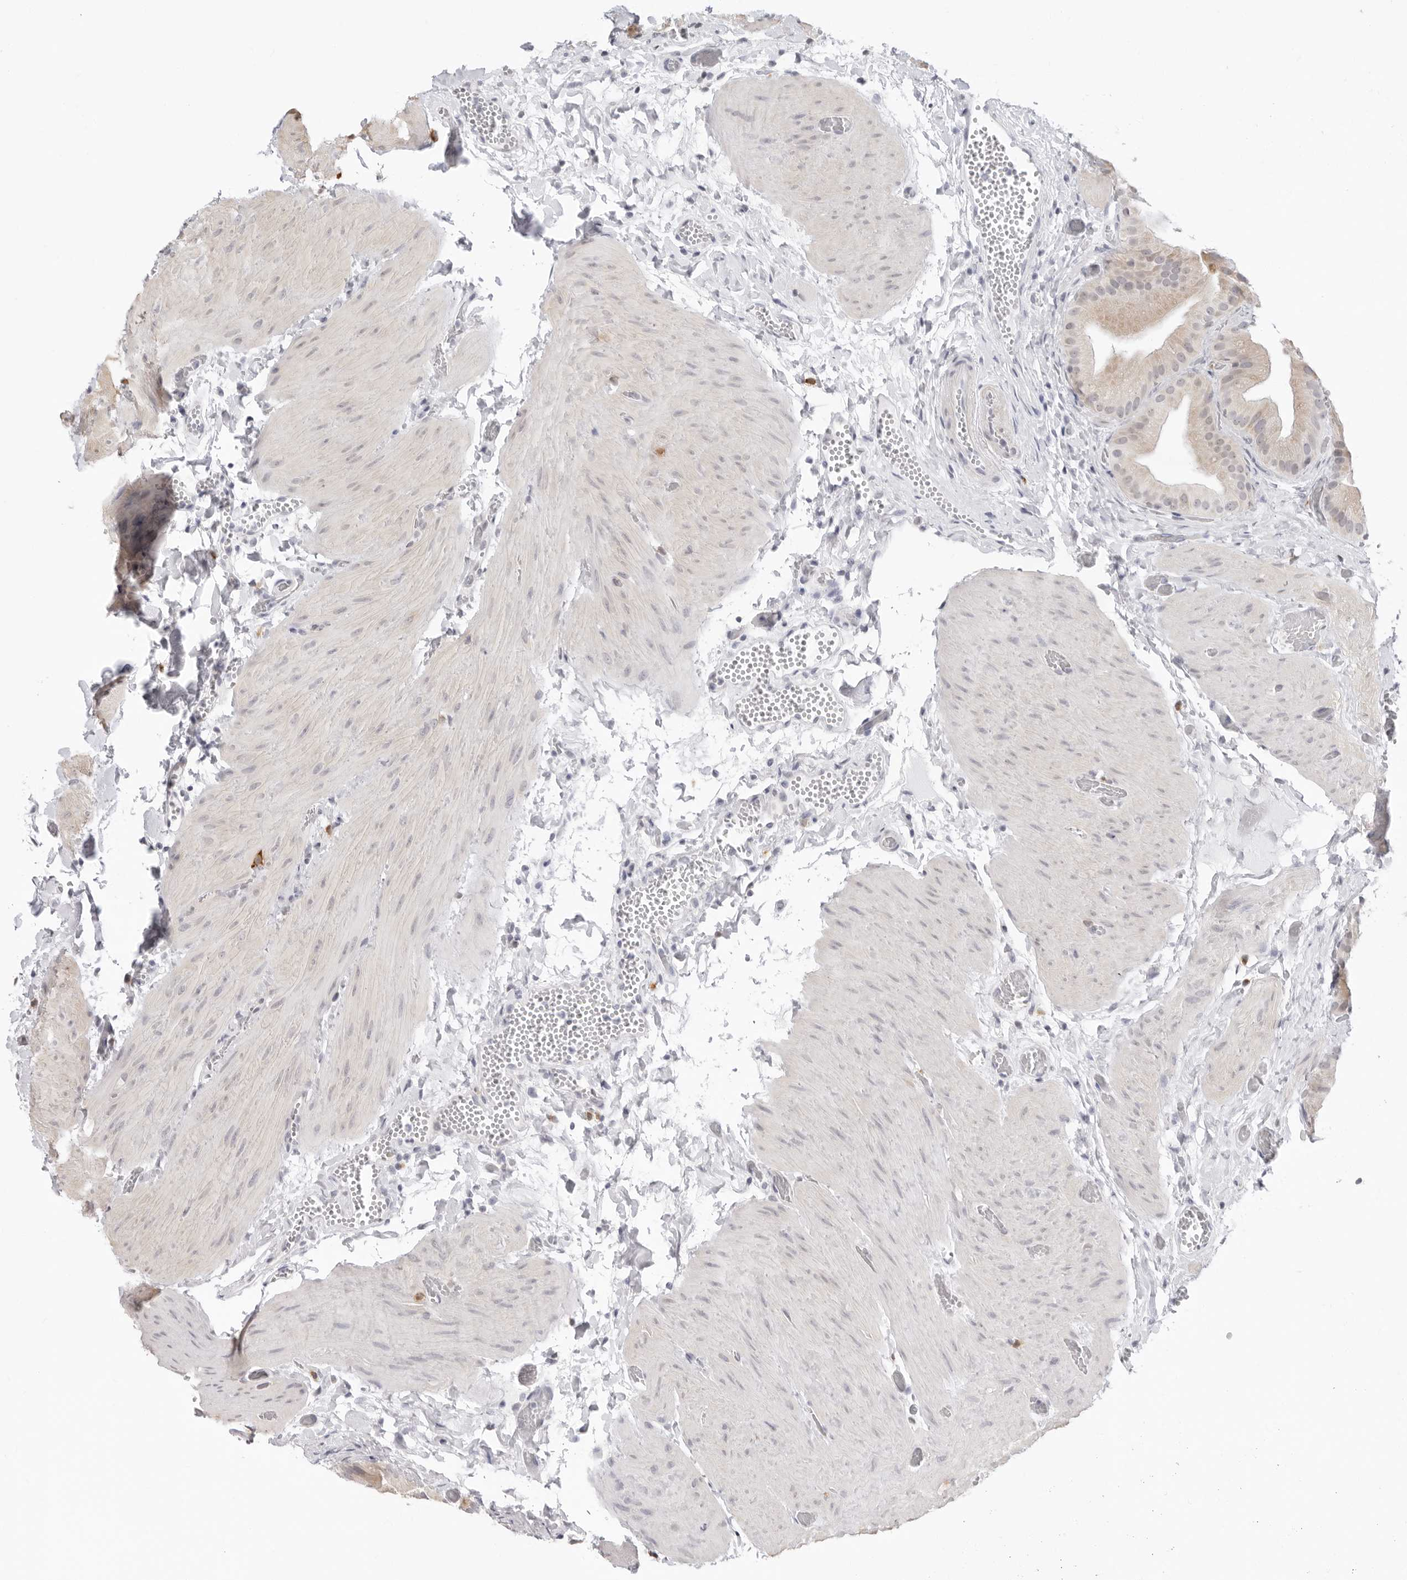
{"staining": {"intensity": "weak", "quantity": ">75%", "location": "cytoplasmic/membranous"}, "tissue": "gallbladder", "cell_type": "Glandular cells", "image_type": "normal", "snomed": [{"axis": "morphology", "description": "Normal tissue, NOS"}, {"axis": "topography", "description": "Gallbladder"}], "caption": "A low amount of weak cytoplasmic/membranous staining is appreciated in about >75% of glandular cells in benign gallbladder.", "gene": "FDPS", "patient": {"sex": "female", "age": 64}}